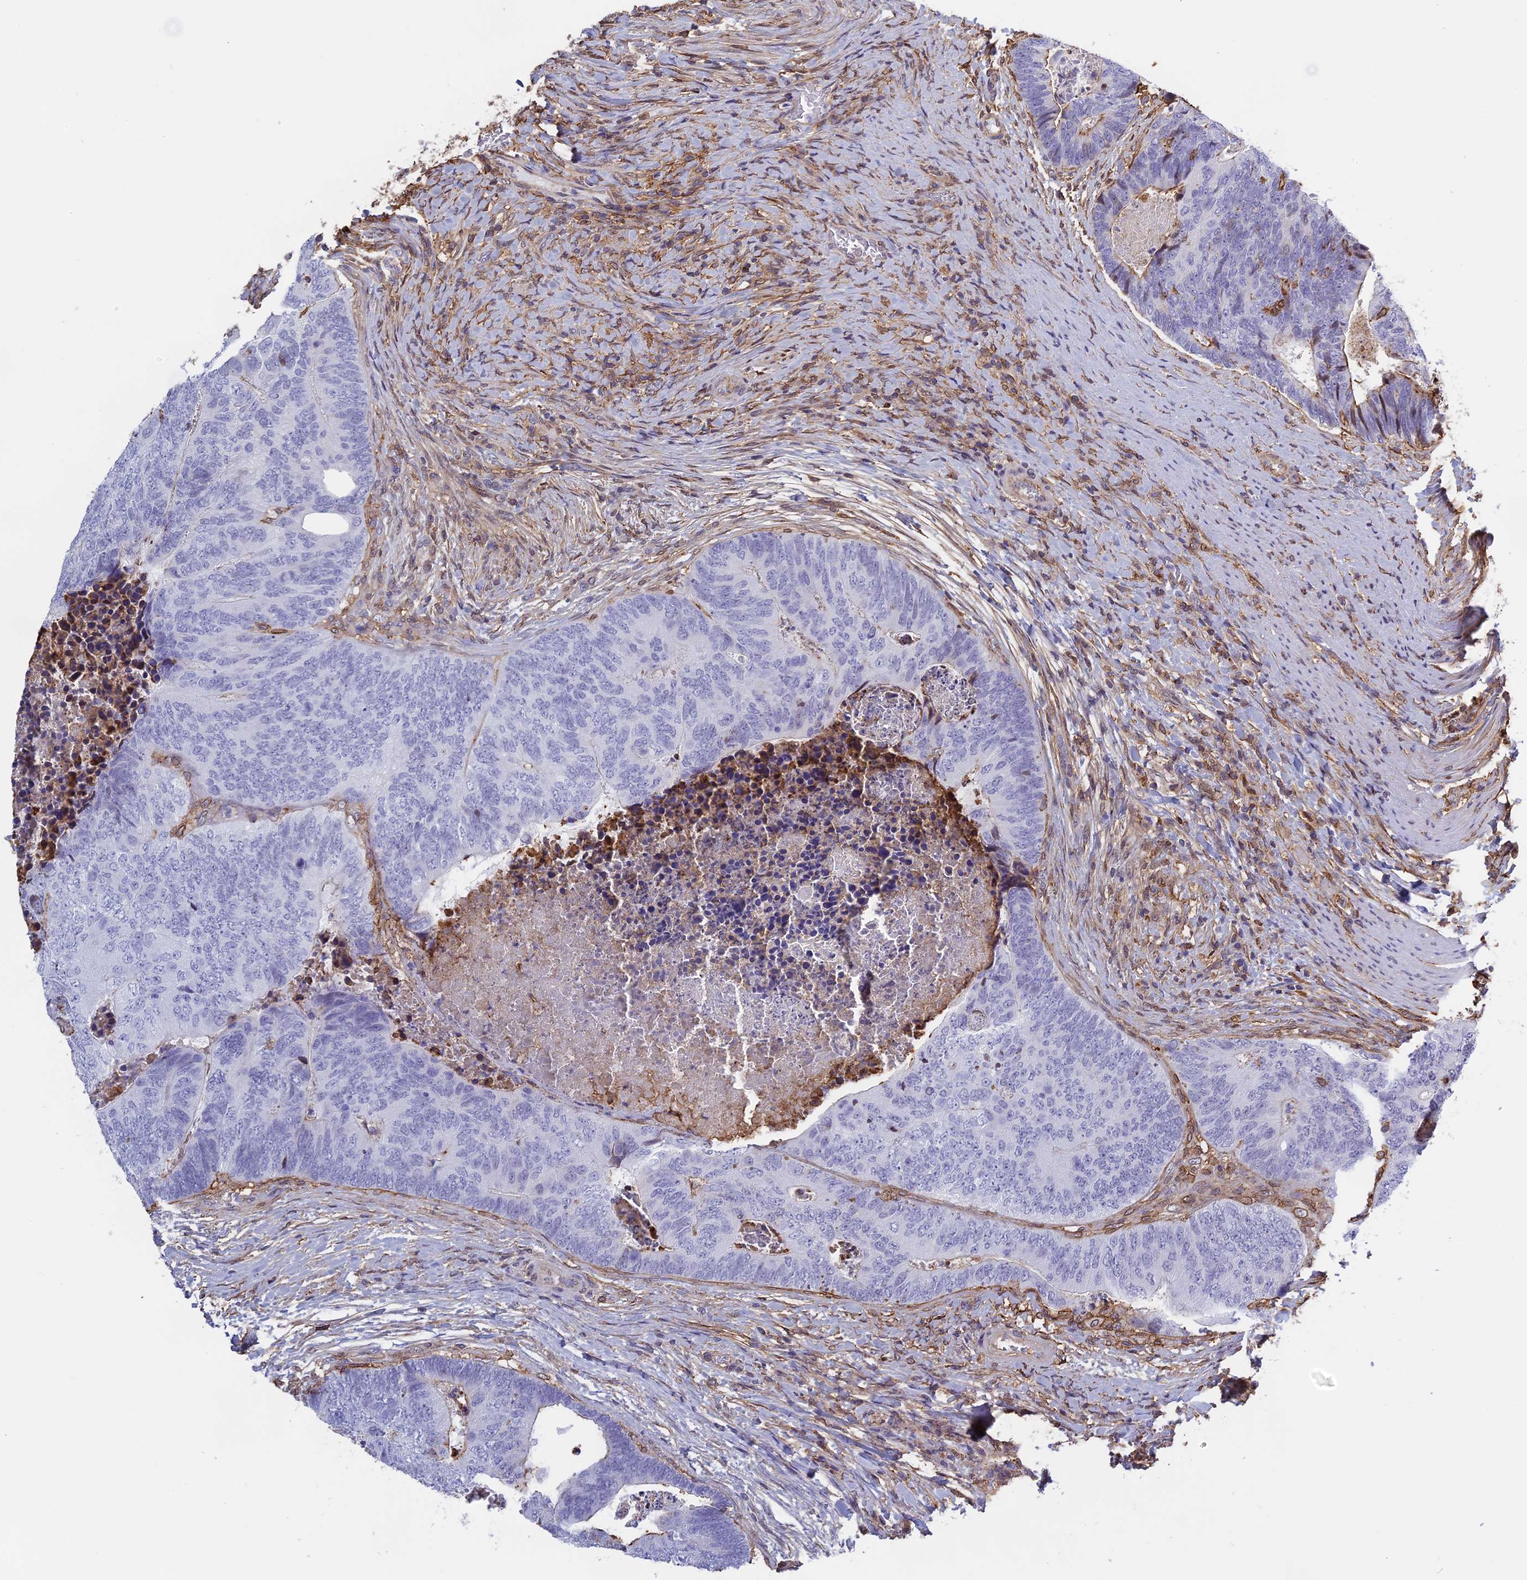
{"staining": {"intensity": "negative", "quantity": "none", "location": "none"}, "tissue": "colorectal cancer", "cell_type": "Tumor cells", "image_type": "cancer", "snomed": [{"axis": "morphology", "description": "Adenocarcinoma, NOS"}, {"axis": "topography", "description": "Colon"}], "caption": "Immunohistochemistry of colorectal adenocarcinoma demonstrates no expression in tumor cells. (Stains: DAB IHC with hematoxylin counter stain, Microscopy: brightfield microscopy at high magnification).", "gene": "TMEM255B", "patient": {"sex": "female", "age": 67}}